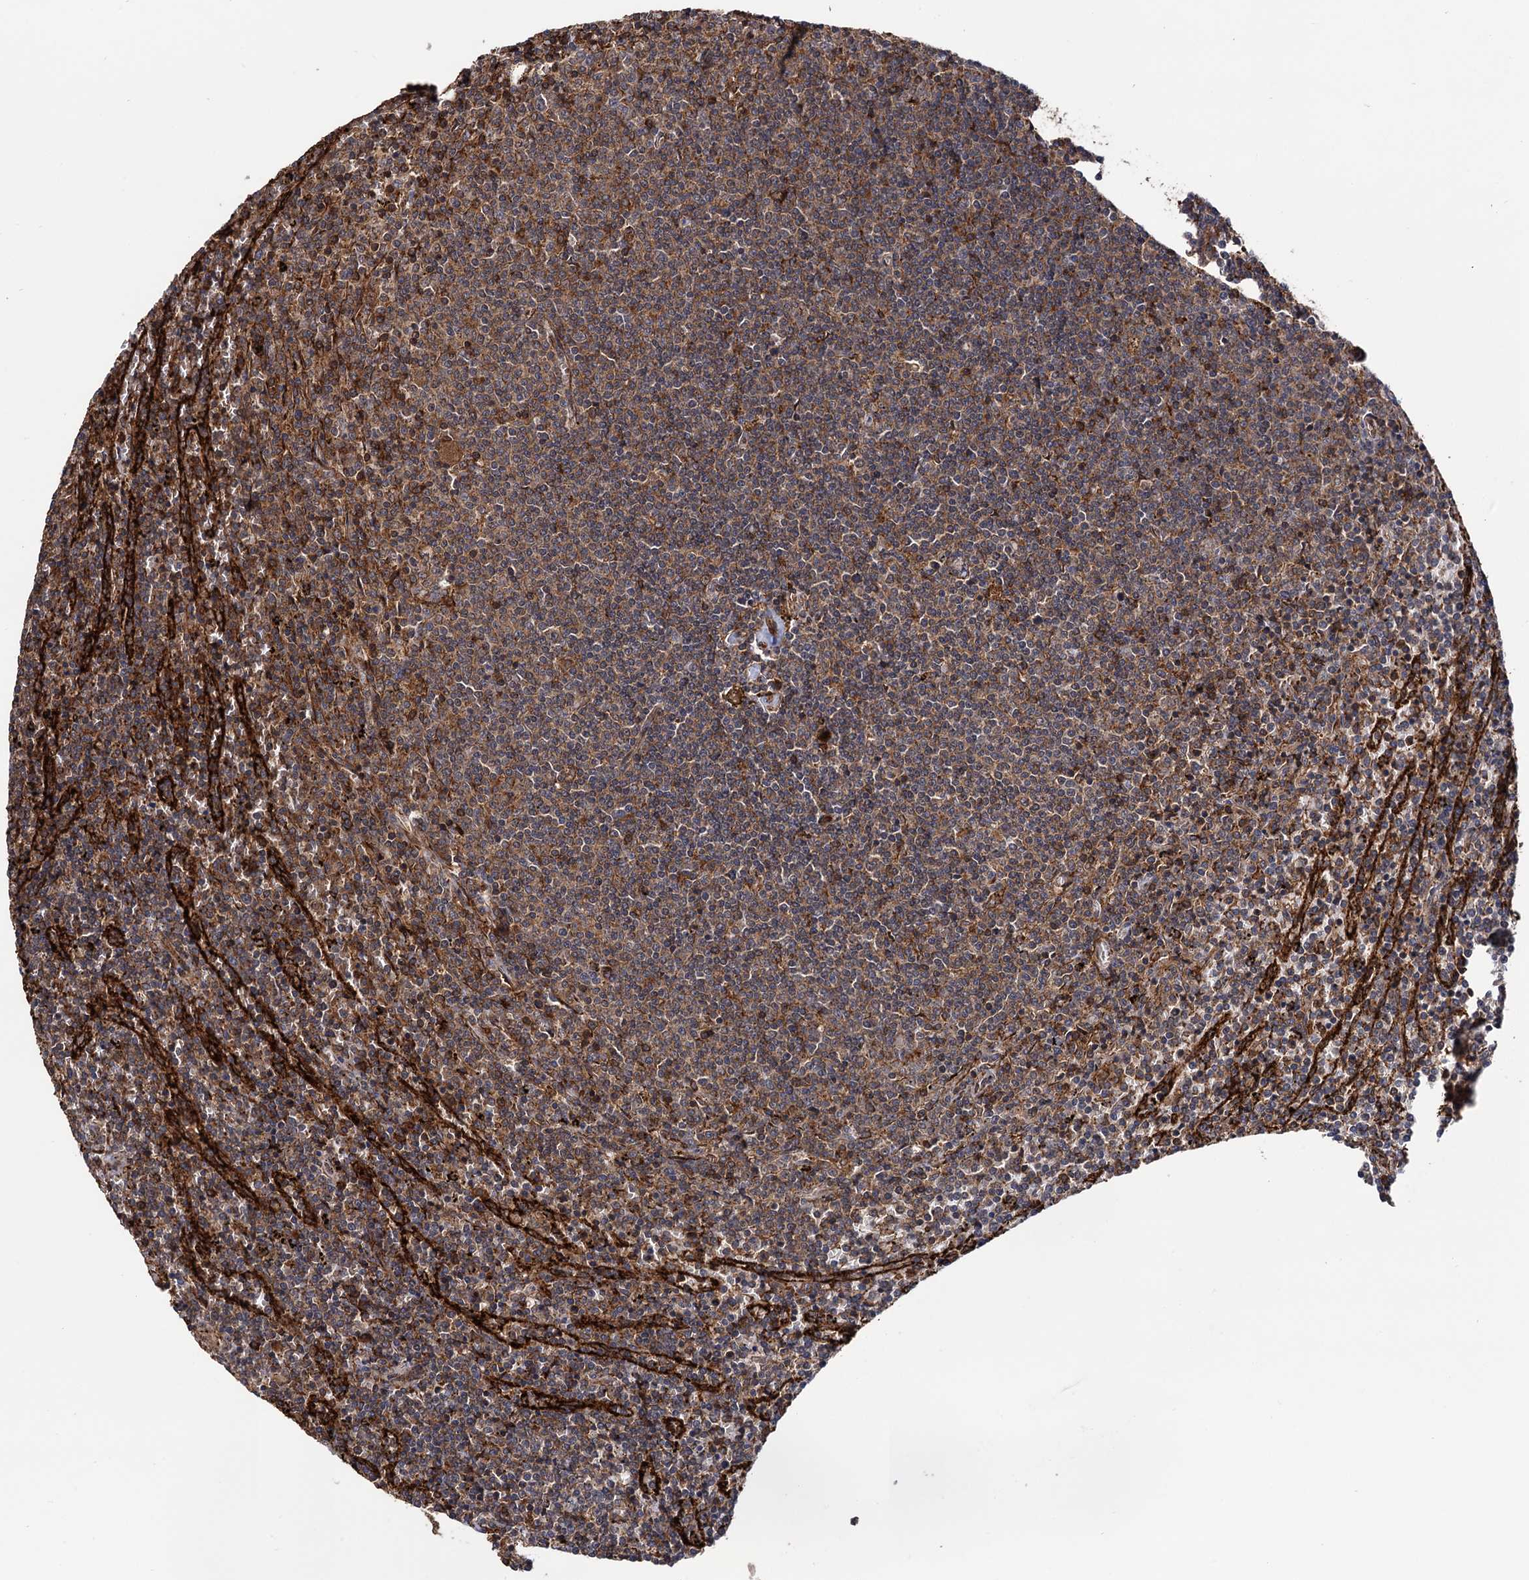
{"staining": {"intensity": "moderate", "quantity": ">75%", "location": "cytoplasmic/membranous"}, "tissue": "lymphoma", "cell_type": "Tumor cells", "image_type": "cancer", "snomed": [{"axis": "morphology", "description": "Malignant lymphoma, non-Hodgkin's type, Low grade"}, {"axis": "topography", "description": "Spleen"}], "caption": "There is medium levels of moderate cytoplasmic/membranous staining in tumor cells of lymphoma, as demonstrated by immunohistochemical staining (brown color).", "gene": "ATP8B4", "patient": {"sex": "female", "age": 50}}